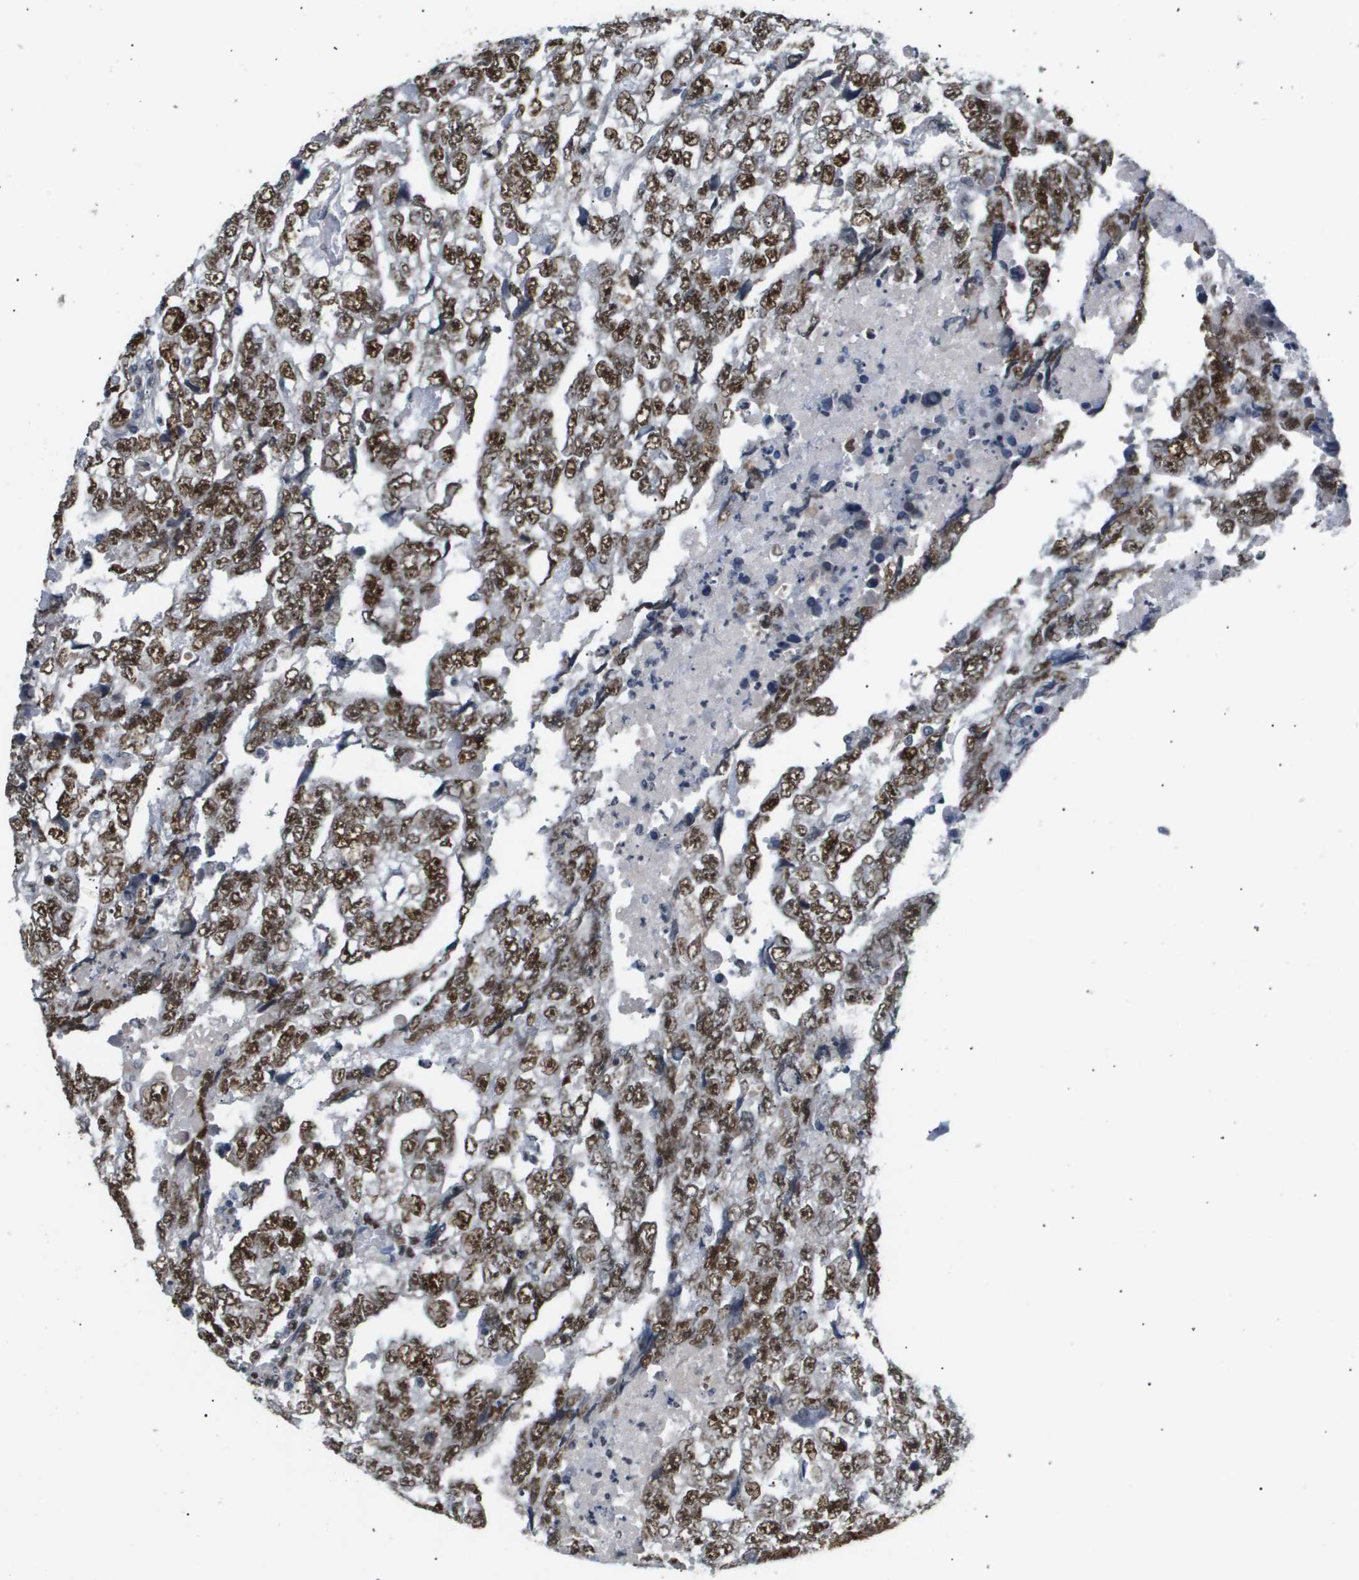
{"staining": {"intensity": "strong", "quantity": ">75%", "location": "nuclear"}, "tissue": "testis cancer", "cell_type": "Tumor cells", "image_type": "cancer", "snomed": [{"axis": "morphology", "description": "Carcinoma, Embryonal, NOS"}, {"axis": "topography", "description": "Testis"}], "caption": "Immunohistochemistry of testis cancer demonstrates high levels of strong nuclear staining in approximately >75% of tumor cells.", "gene": "ANAPC2", "patient": {"sex": "male", "age": 36}}